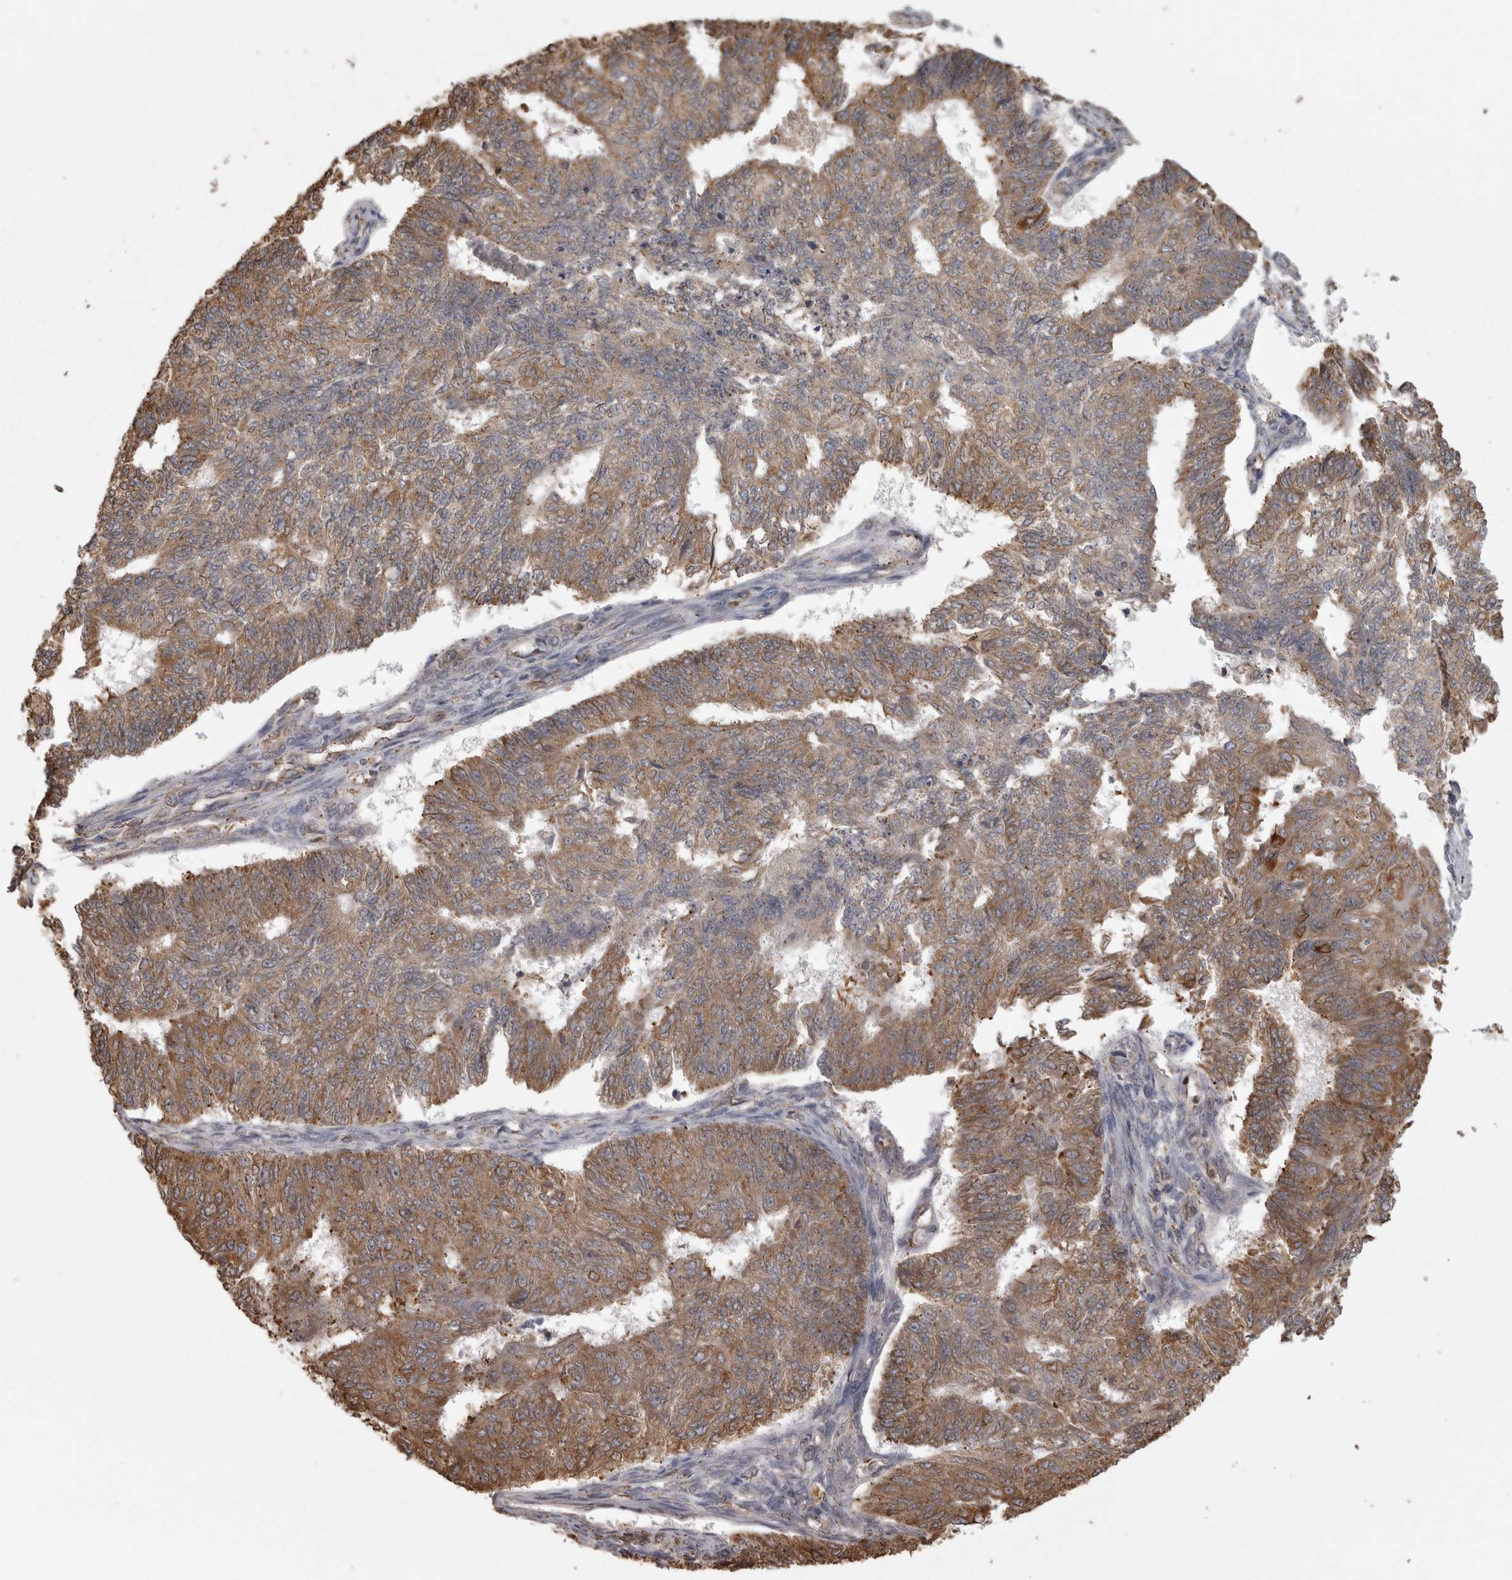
{"staining": {"intensity": "moderate", "quantity": ">75%", "location": "cytoplasmic/membranous"}, "tissue": "endometrial cancer", "cell_type": "Tumor cells", "image_type": "cancer", "snomed": [{"axis": "morphology", "description": "Adenocarcinoma, NOS"}, {"axis": "topography", "description": "Endometrium"}], "caption": "Brown immunohistochemical staining in human adenocarcinoma (endometrial) demonstrates moderate cytoplasmic/membranous positivity in approximately >75% of tumor cells. The staining was performed using DAB (3,3'-diaminobenzidine), with brown indicating positive protein expression. Nuclei are stained blue with hematoxylin.", "gene": "PON2", "patient": {"sex": "female", "age": 32}}